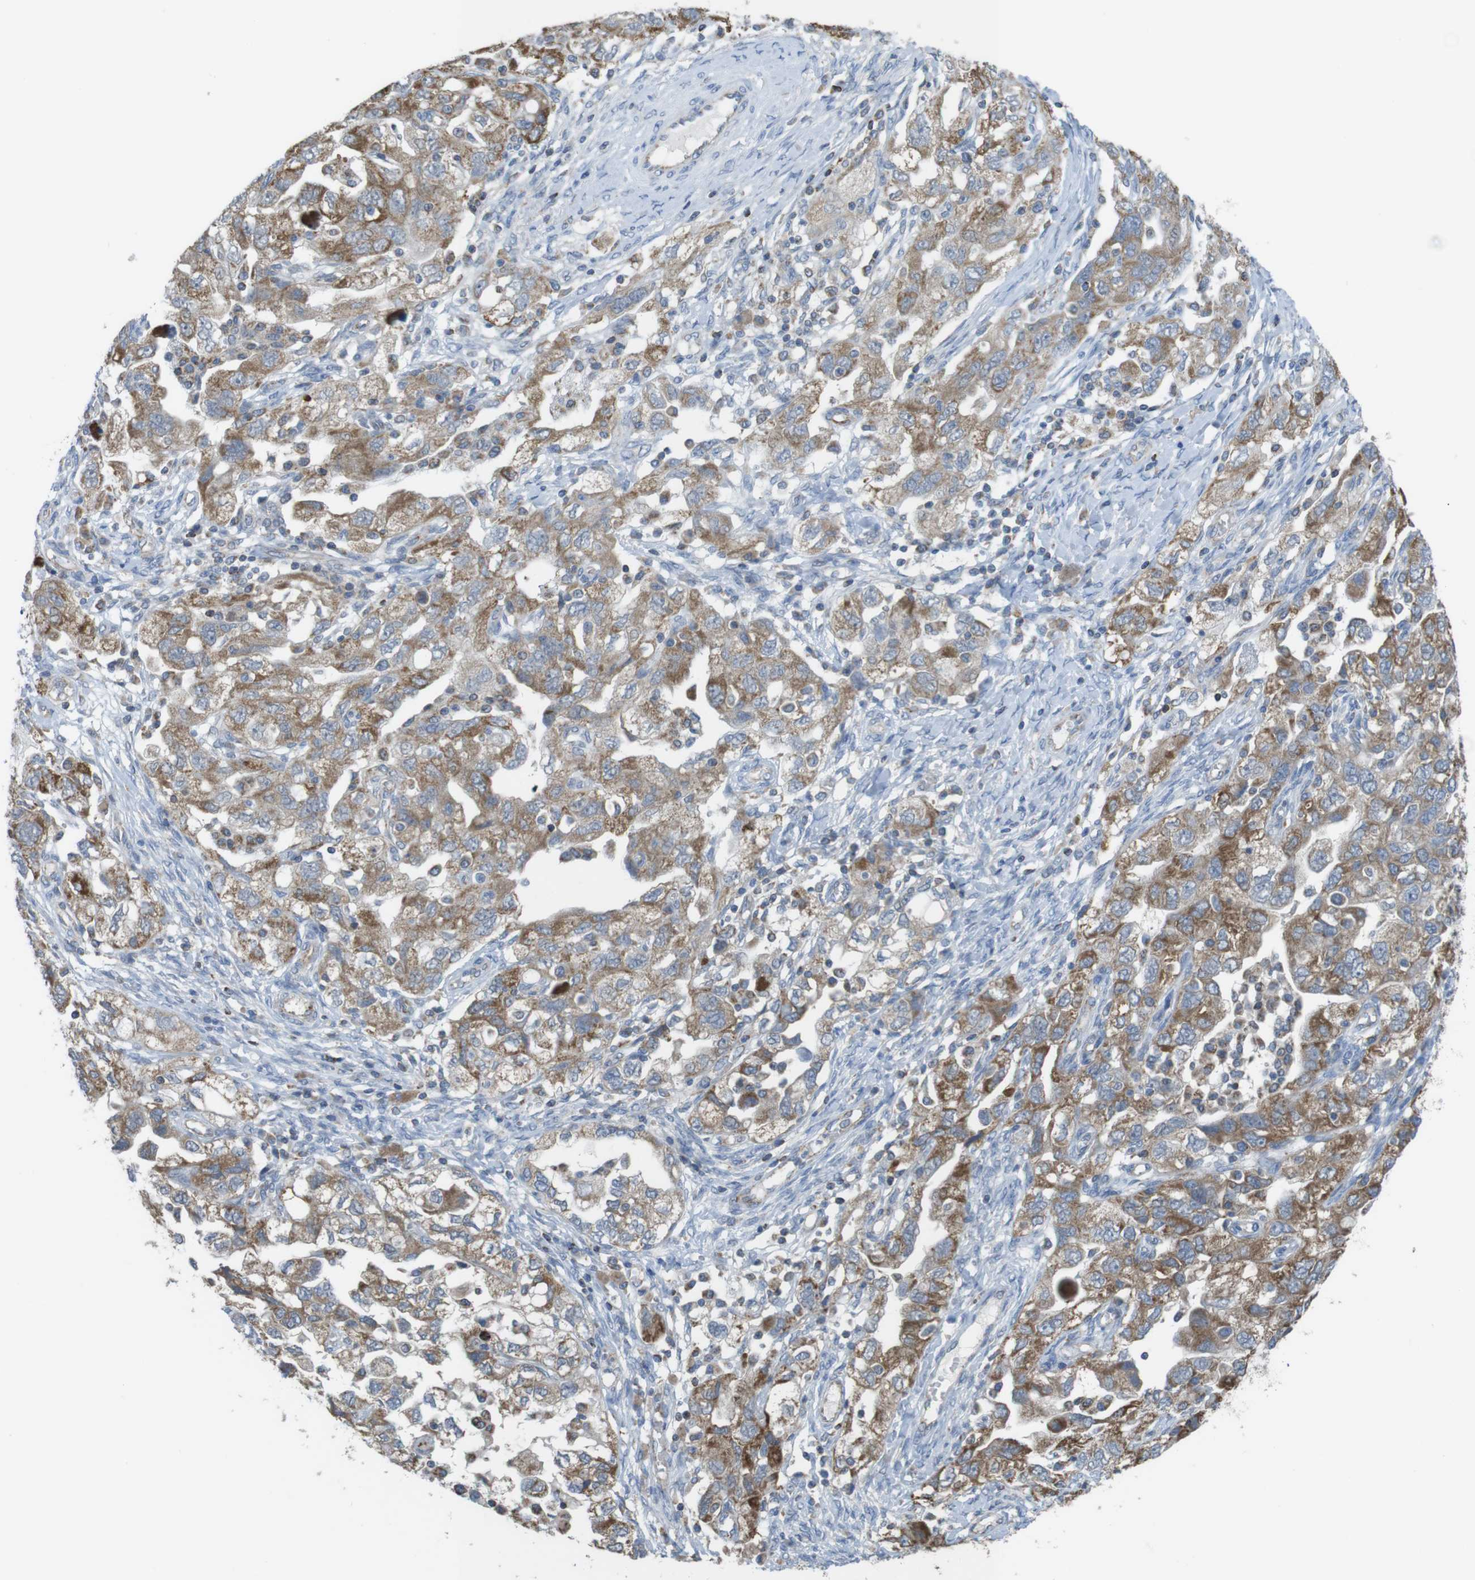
{"staining": {"intensity": "moderate", "quantity": ">75%", "location": "cytoplasmic/membranous"}, "tissue": "ovarian cancer", "cell_type": "Tumor cells", "image_type": "cancer", "snomed": [{"axis": "morphology", "description": "Carcinoma, NOS"}, {"axis": "morphology", "description": "Cystadenocarcinoma, serous, NOS"}, {"axis": "topography", "description": "Ovary"}], "caption": "About >75% of tumor cells in human ovarian cancer (serous cystadenocarcinoma) display moderate cytoplasmic/membranous protein staining as visualized by brown immunohistochemical staining.", "gene": "GRIK2", "patient": {"sex": "female", "age": 69}}